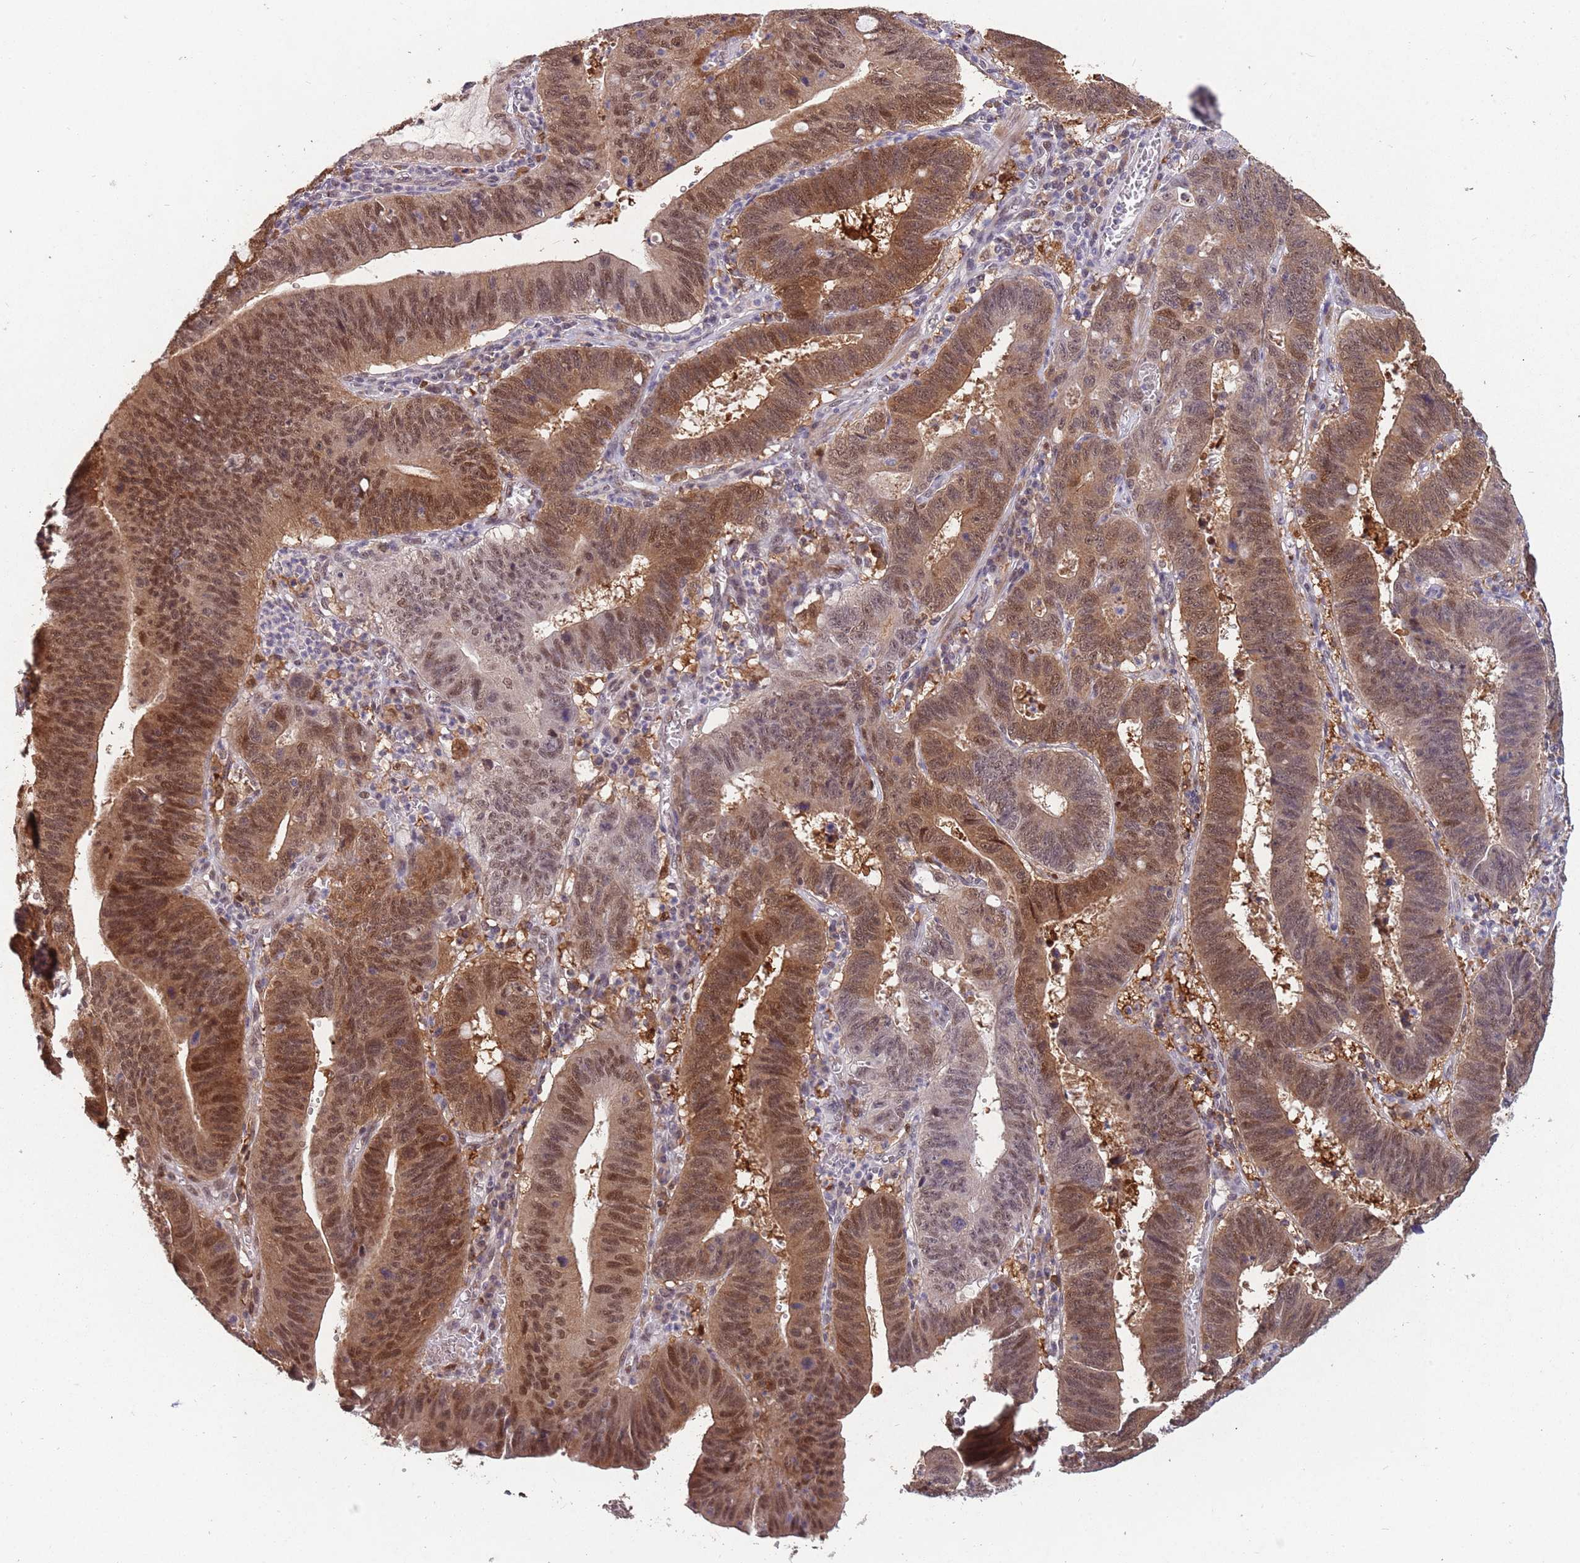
{"staining": {"intensity": "moderate", "quantity": ">75%", "location": "cytoplasmic/membranous,nuclear"}, "tissue": "stomach cancer", "cell_type": "Tumor cells", "image_type": "cancer", "snomed": [{"axis": "morphology", "description": "Adenocarcinoma, NOS"}, {"axis": "topography", "description": "Stomach"}], "caption": "Protein expression analysis of human stomach cancer (adenocarcinoma) reveals moderate cytoplasmic/membranous and nuclear staining in about >75% of tumor cells. The staining was performed using DAB (3,3'-diaminobenzidine) to visualize the protein expression in brown, while the nuclei were stained in blue with hematoxylin (Magnification: 20x).", "gene": "ZNF639", "patient": {"sex": "male", "age": 59}}